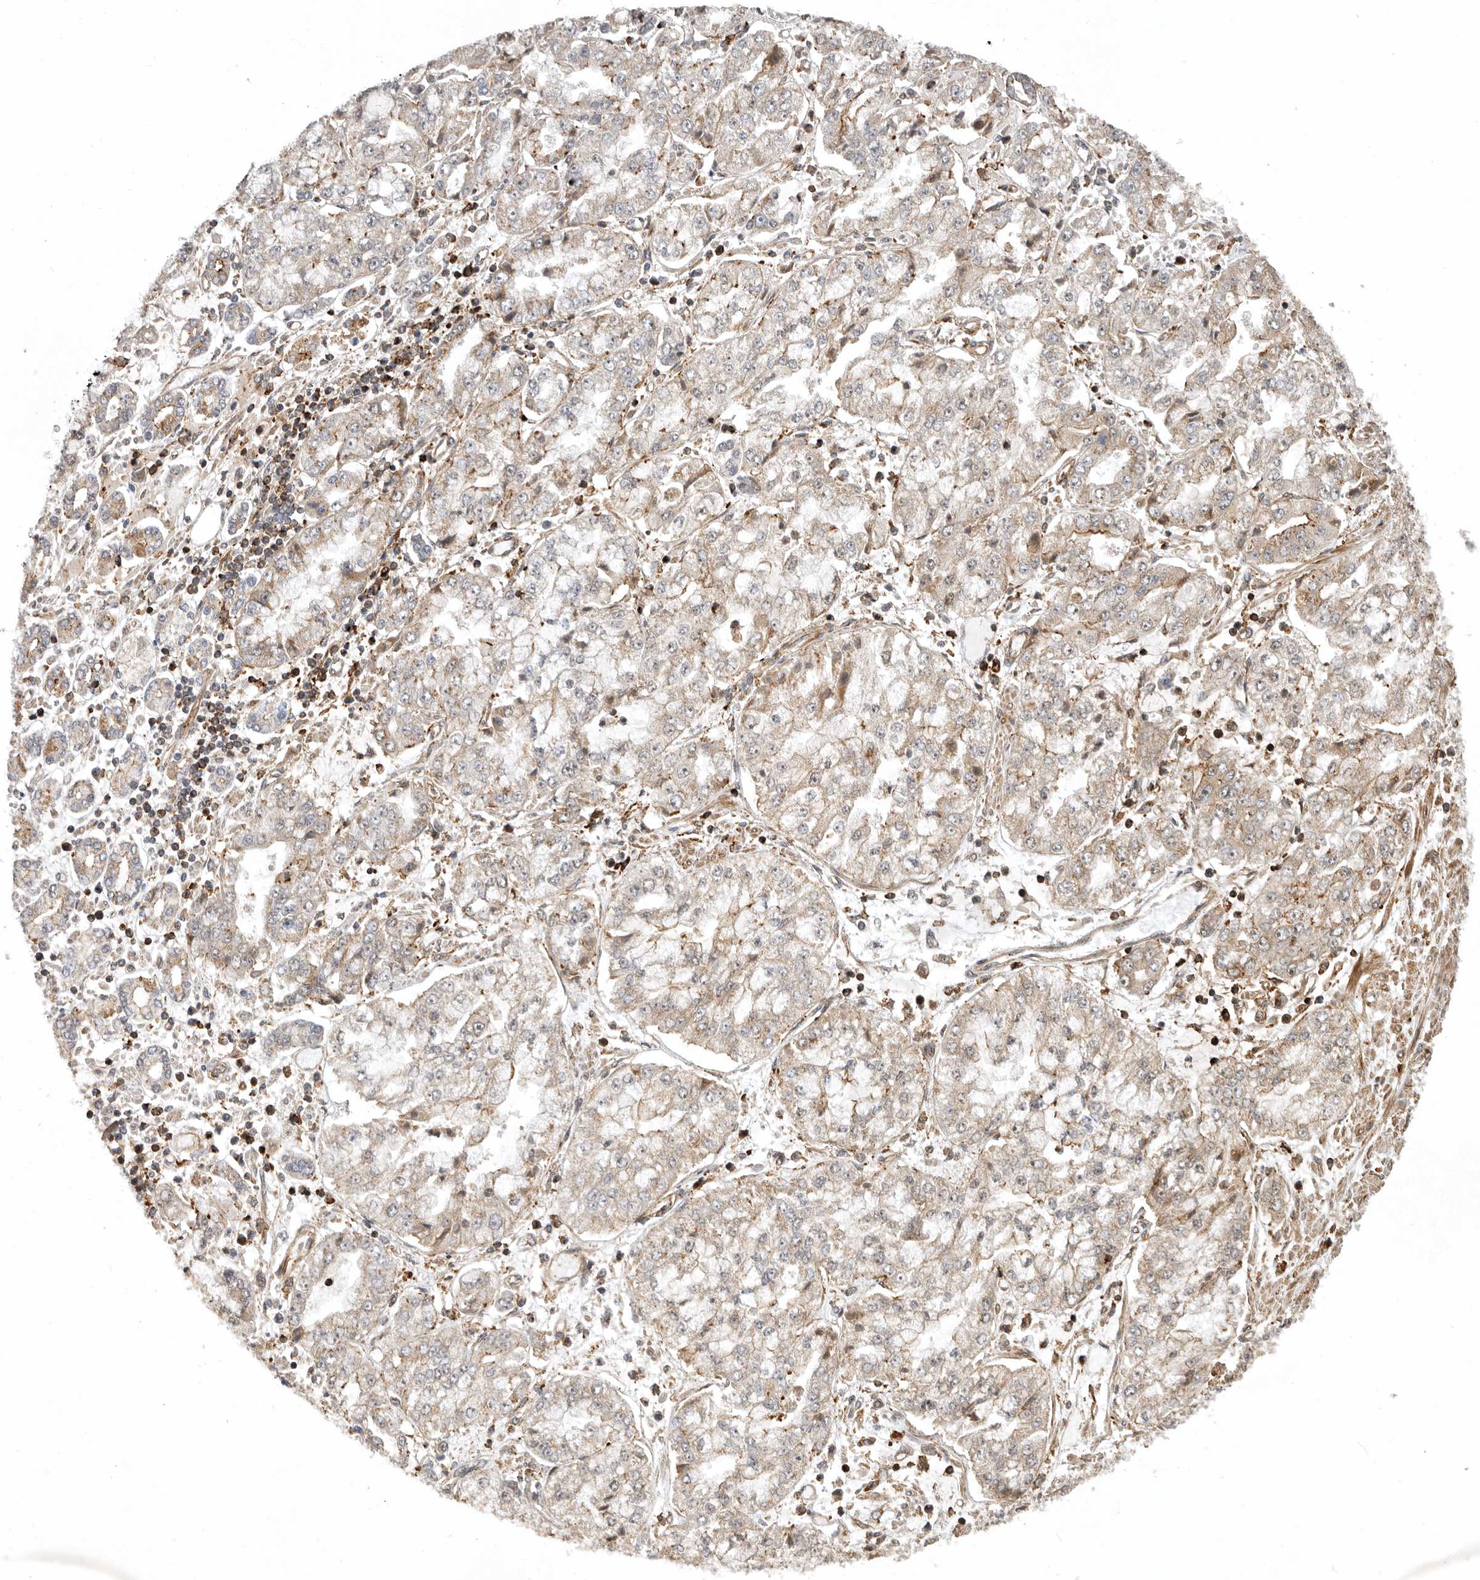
{"staining": {"intensity": "weak", "quantity": "25%-75%", "location": "cytoplasmic/membranous"}, "tissue": "stomach cancer", "cell_type": "Tumor cells", "image_type": "cancer", "snomed": [{"axis": "morphology", "description": "Adenocarcinoma, NOS"}, {"axis": "topography", "description": "Stomach"}], "caption": "Immunohistochemical staining of adenocarcinoma (stomach) reveals weak cytoplasmic/membranous protein positivity in about 25%-75% of tumor cells. (Stains: DAB (3,3'-diaminobenzidine) in brown, nuclei in blue, Microscopy: brightfield microscopy at high magnification).", "gene": "RNF157", "patient": {"sex": "male", "age": 76}}